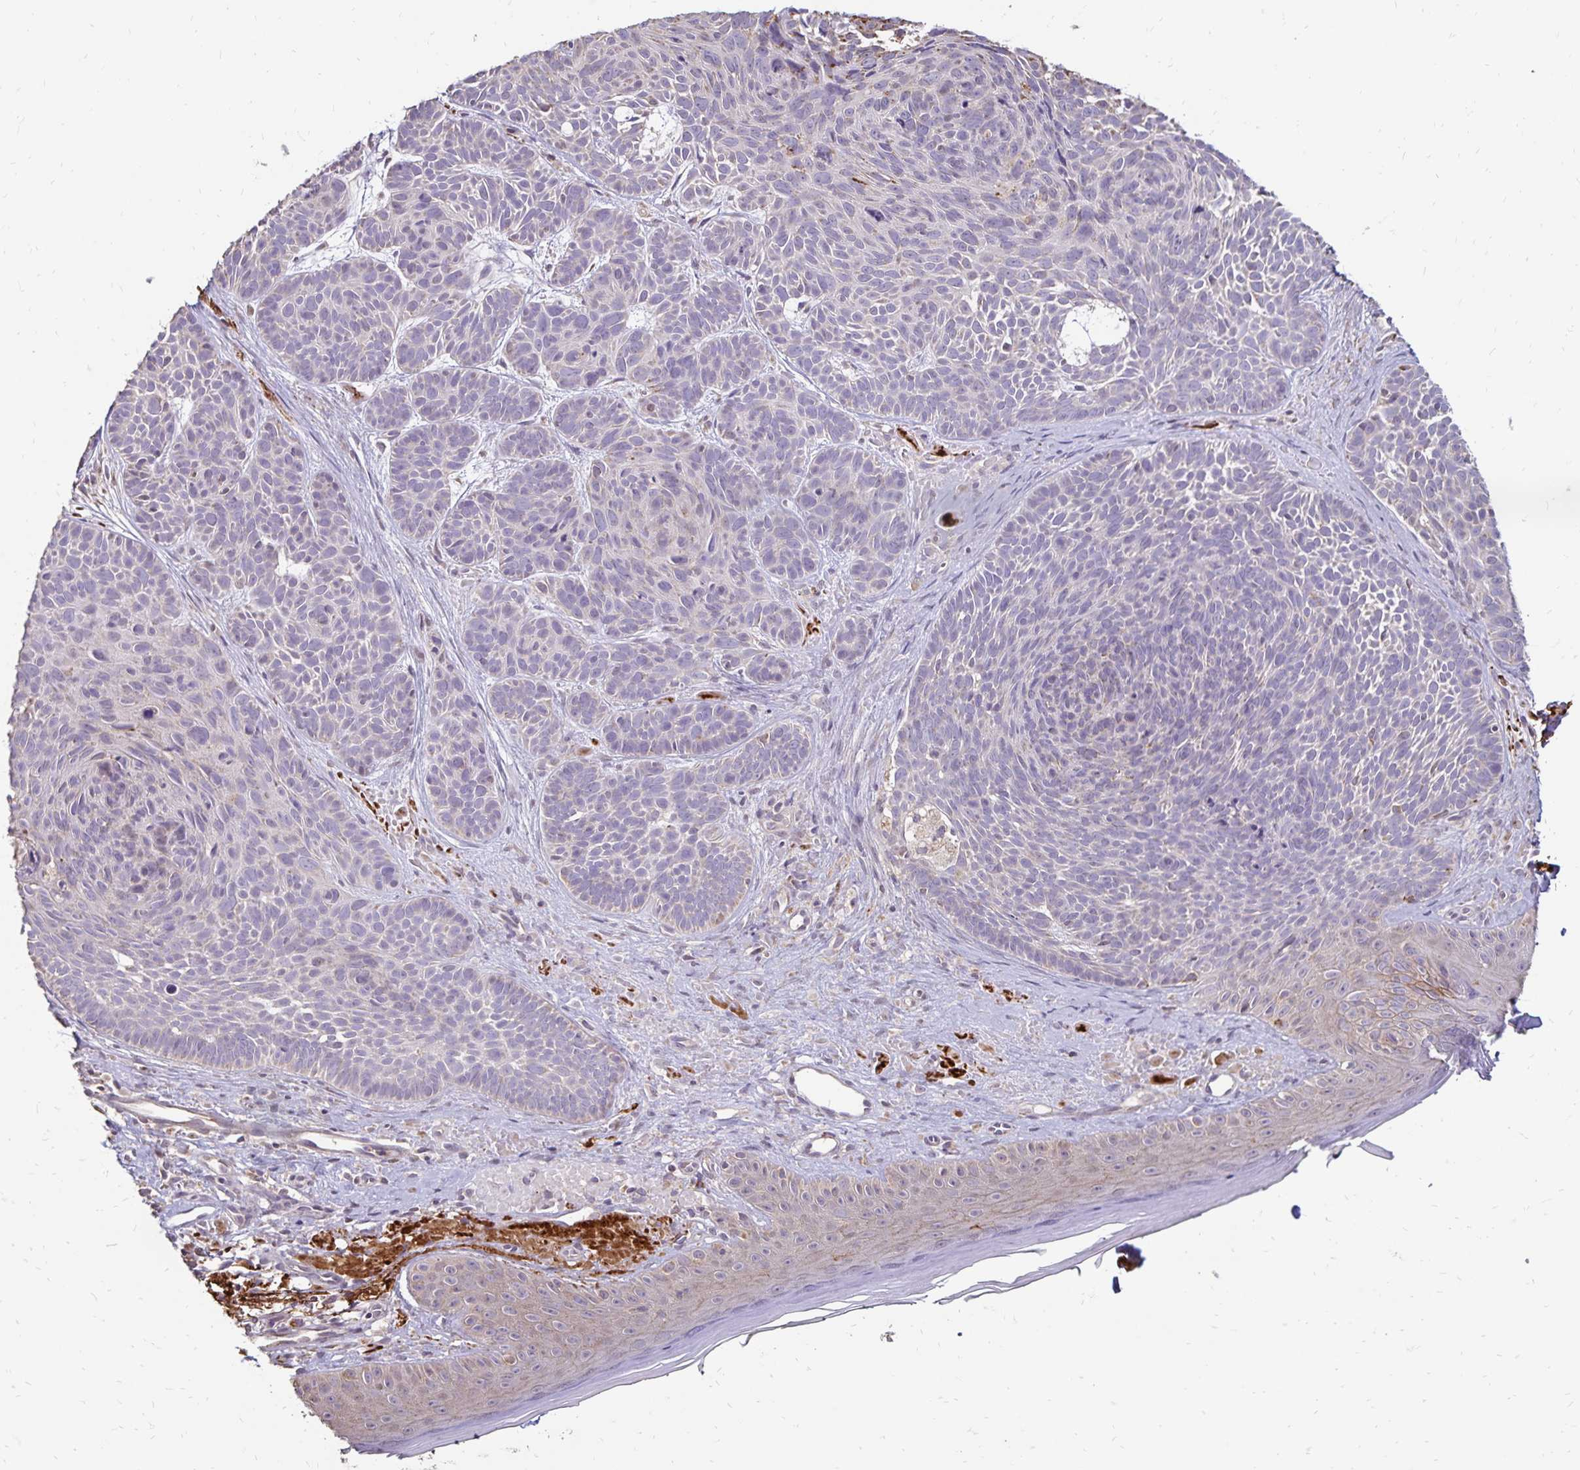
{"staining": {"intensity": "negative", "quantity": "none", "location": "none"}, "tissue": "skin cancer", "cell_type": "Tumor cells", "image_type": "cancer", "snomed": [{"axis": "morphology", "description": "Basal cell carcinoma"}, {"axis": "topography", "description": "Skin"}], "caption": "High magnification brightfield microscopy of basal cell carcinoma (skin) stained with DAB (brown) and counterstained with hematoxylin (blue): tumor cells show no significant expression.", "gene": "EMC10", "patient": {"sex": "male", "age": 81}}